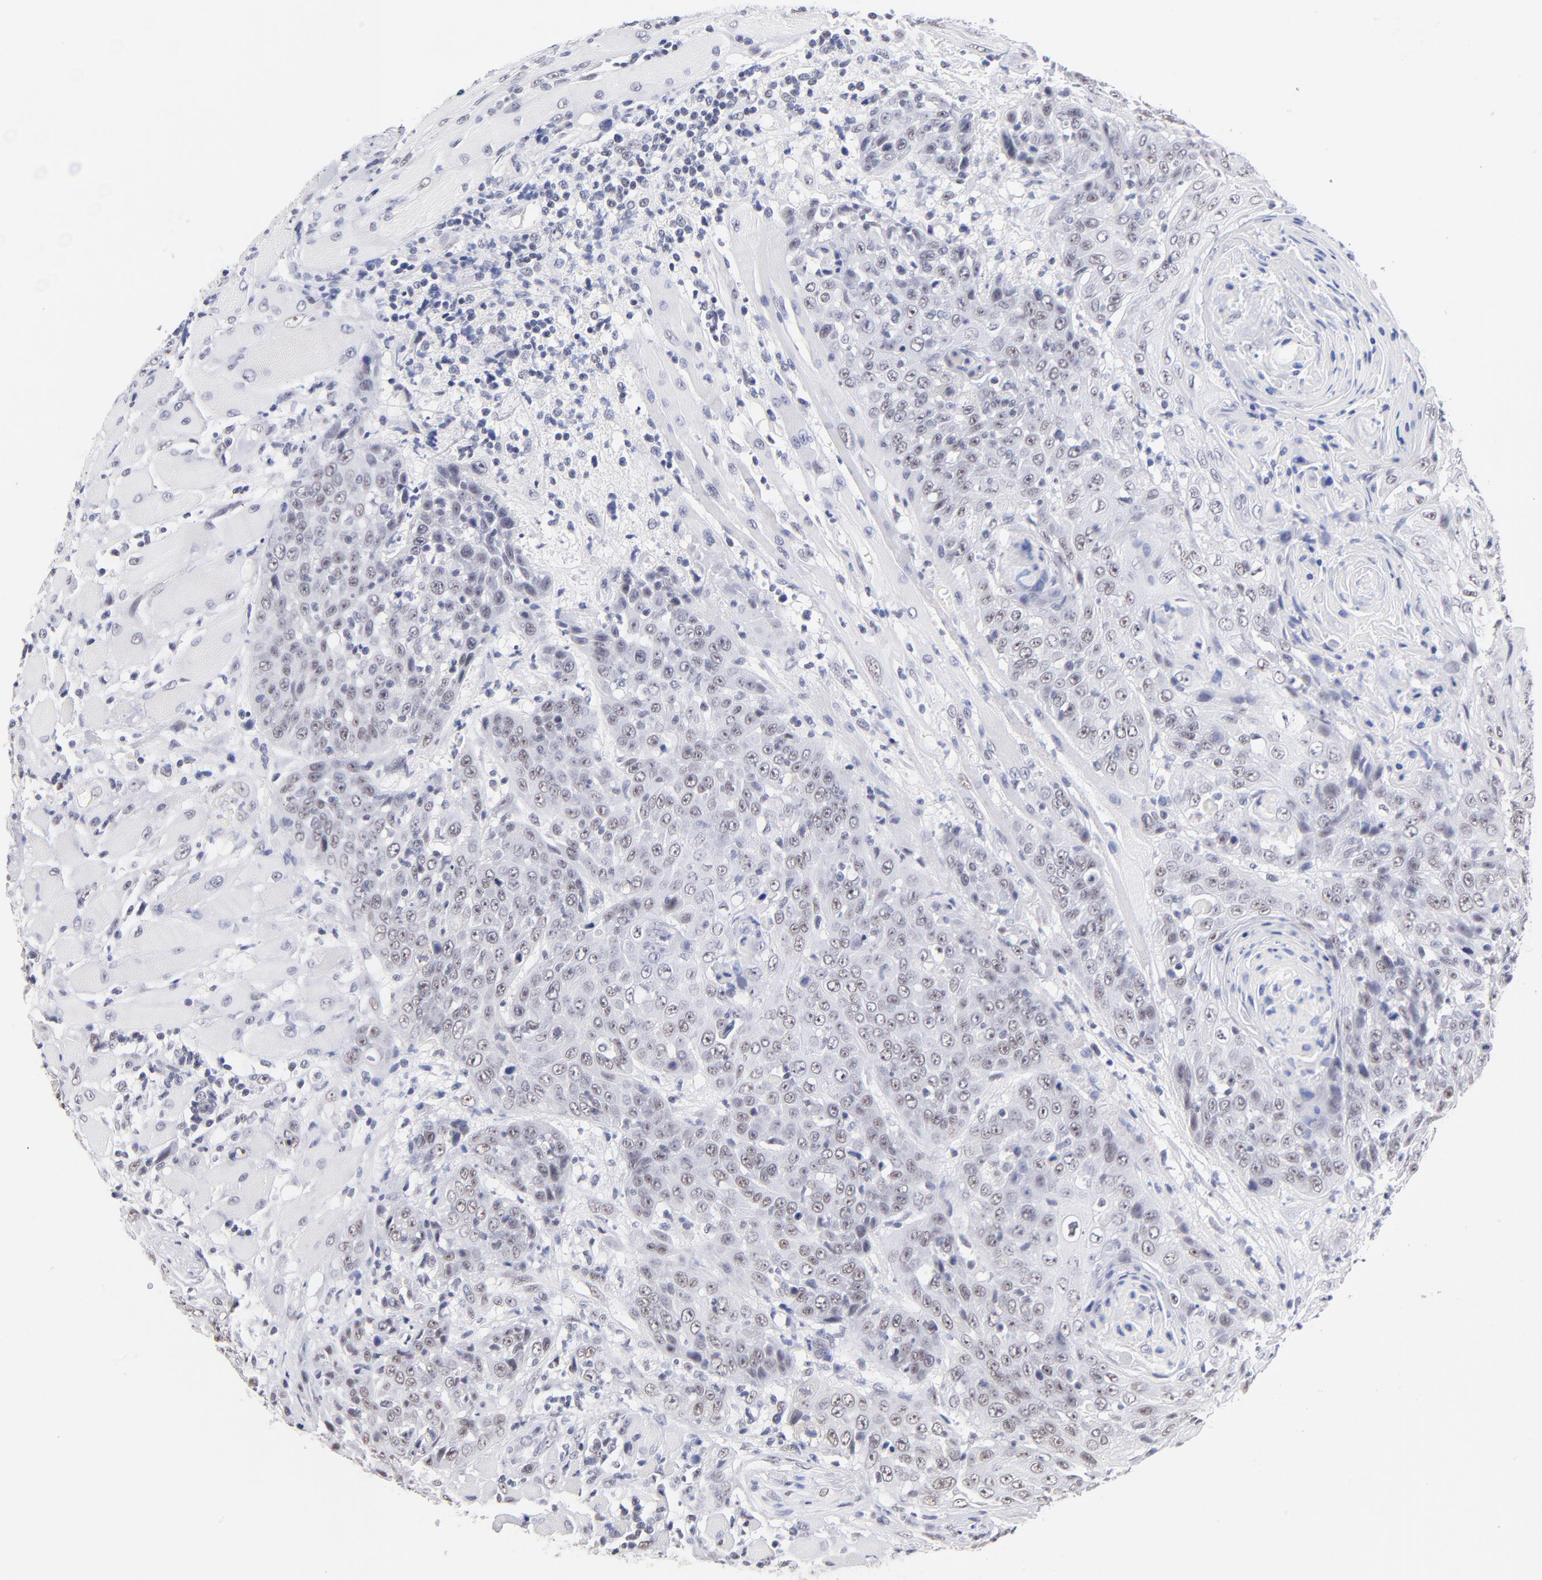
{"staining": {"intensity": "weak", "quantity": "<25%", "location": "nuclear"}, "tissue": "head and neck cancer", "cell_type": "Tumor cells", "image_type": "cancer", "snomed": [{"axis": "morphology", "description": "Squamous cell carcinoma, NOS"}, {"axis": "topography", "description": "Head-Neck"}], "caption": "This is an IHC histopathology image of head and neck cancer (squamous cell carcinoma). There is no expression in tumor cells.", "gene": "ZNF74", "patient": {"sex": "female", "age": 84}}